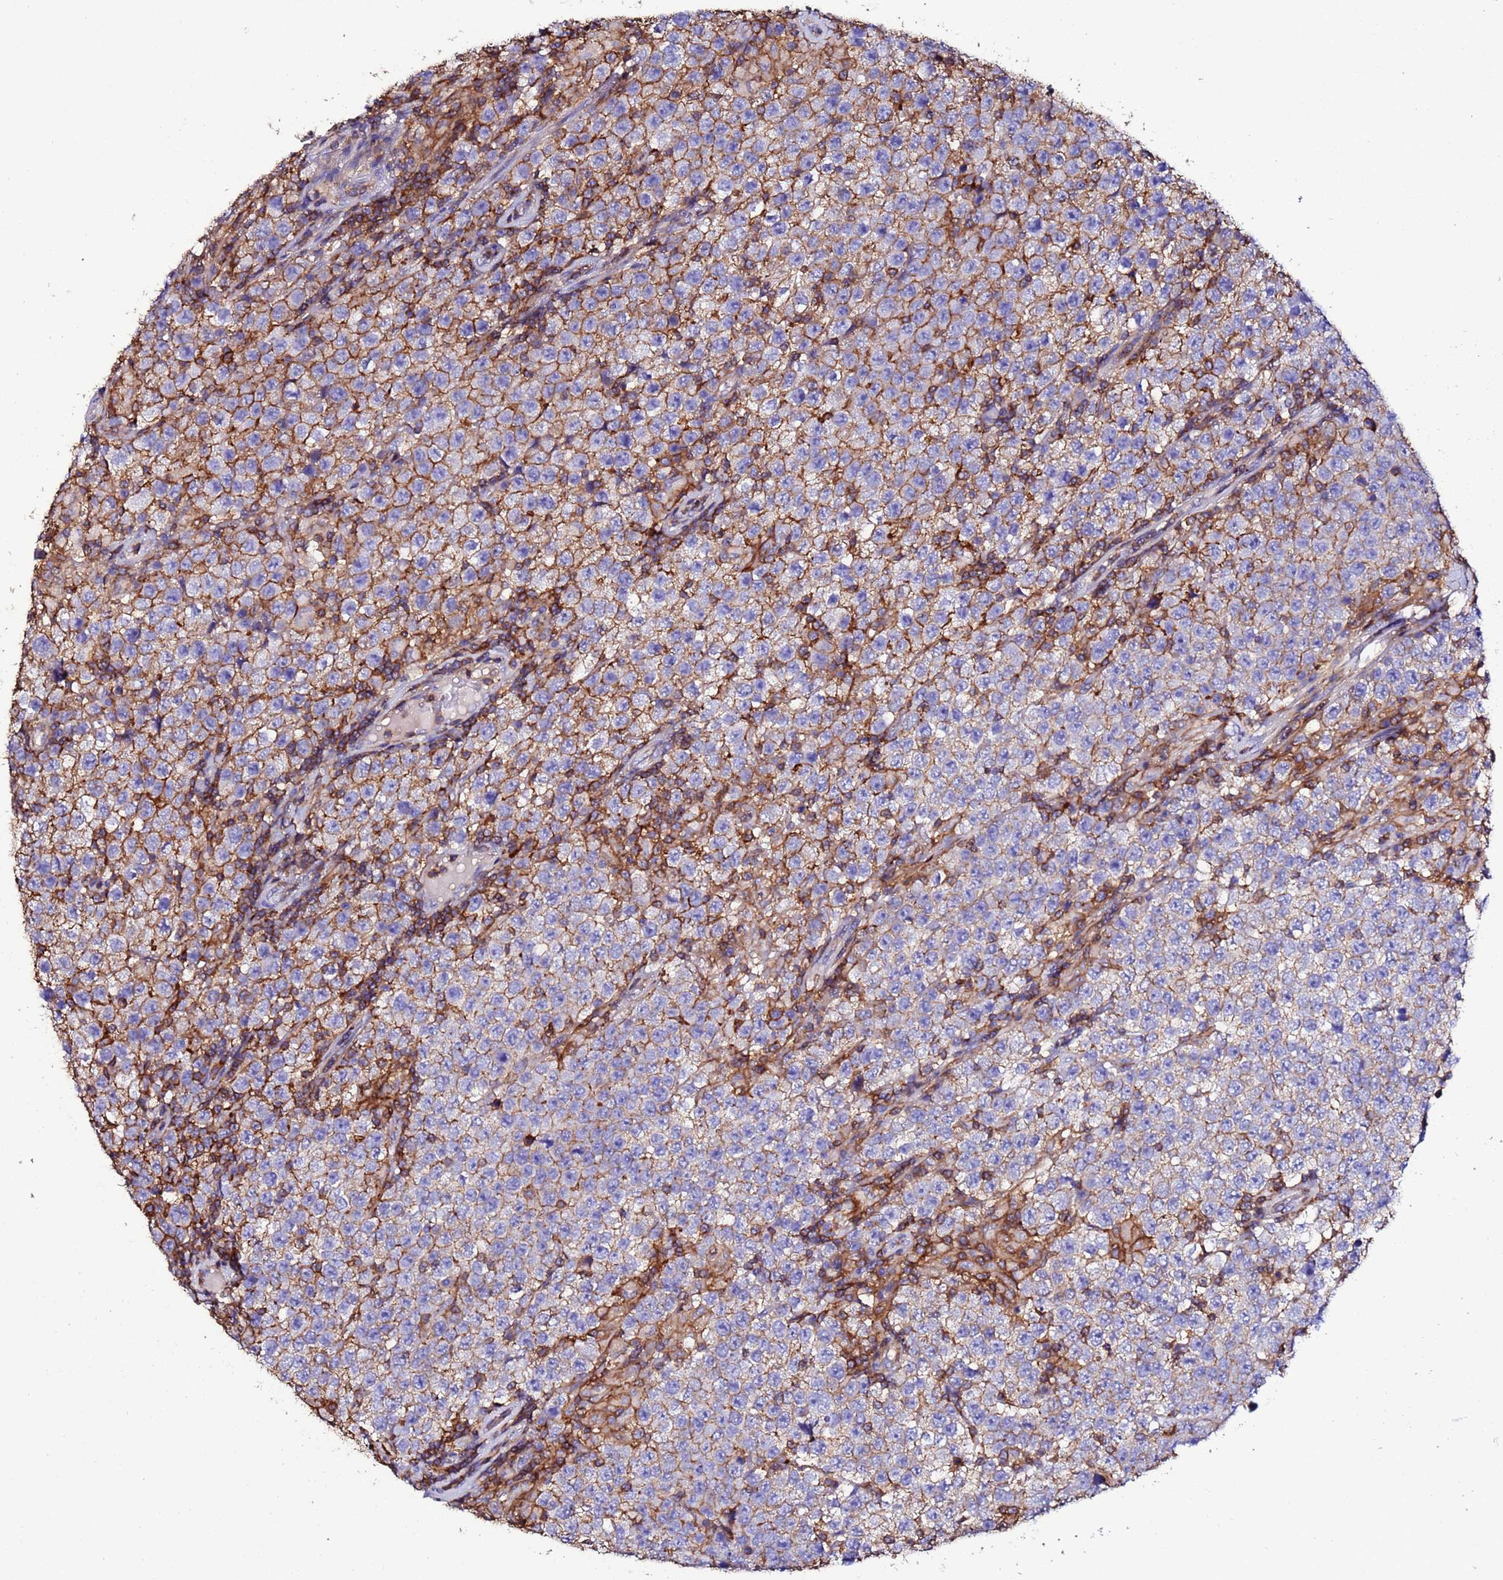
{"staining": {"intensity": "moderate", "quantity": "25%-75%", "location": "cytoplasmic/membranous"}, "tissue": "testis cancer", "cell_type": "Tumor cells", "image_type": "cancer", "snomed": [{"axis": "morphology", "description": "Seminoma, NOS"}, {"axis": "morphology", "description": "Carcinoma, Embryonal, NOS"}, {"axis": "topography", "description": "Testis"}], "caption": "The image shows a brown stain indicating the presence of a protein in the cytoplasmic/membranous of tumor cells in testis embryonal carcinoma. The protein of interest is stained brown, and the nuclei are stained in blue (DAB IHC with brightfield microscopy, high magnification).", "gene": "ACTB", "patient": {"sex": "male", "age": 41}}